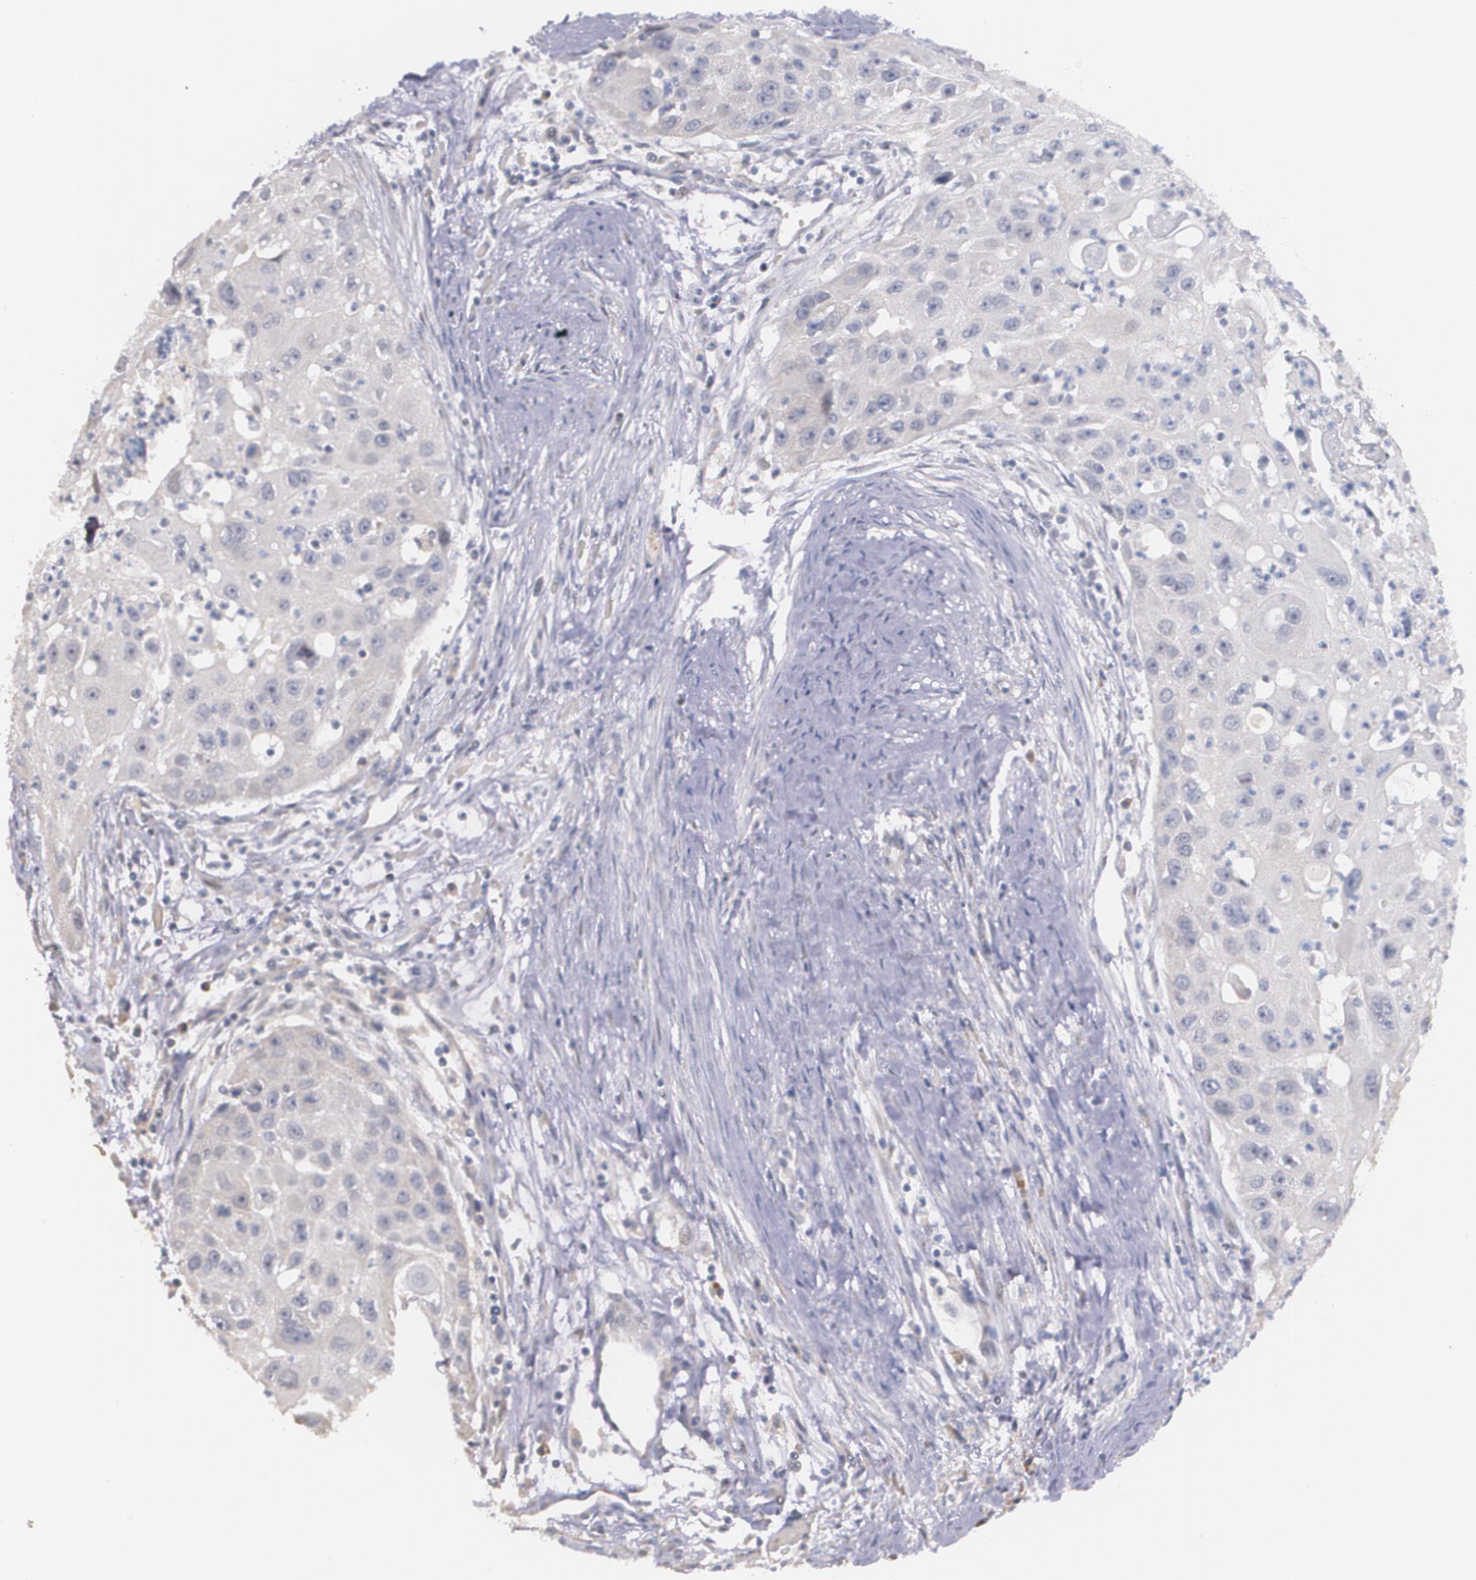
{"staining": {"intensity": "weak", "quantity": "<25%", "location": "cytoplasmic/membranous"}, "tissue": "head and neck cancer", "cell_type": "Tumor cells", "image_type": "cancer", "snomed": [{"axis": "morphology", "description": "Squamous cell carcinoma, NOS"}, {"axis": "topography", "description": "Head-Neck"}], "caption": "Squamous cell carcinoma (head and neck) was stained to show a protein in brown. There is no significant expression in tumor cells. The staining is performed using DAB (3,3'-diaminobenzidine) brown chromogen with nuclei counter-stained in using hematoxylin.", "gene": "AMBP", "patient": {"sex": "male", "age": 64}}